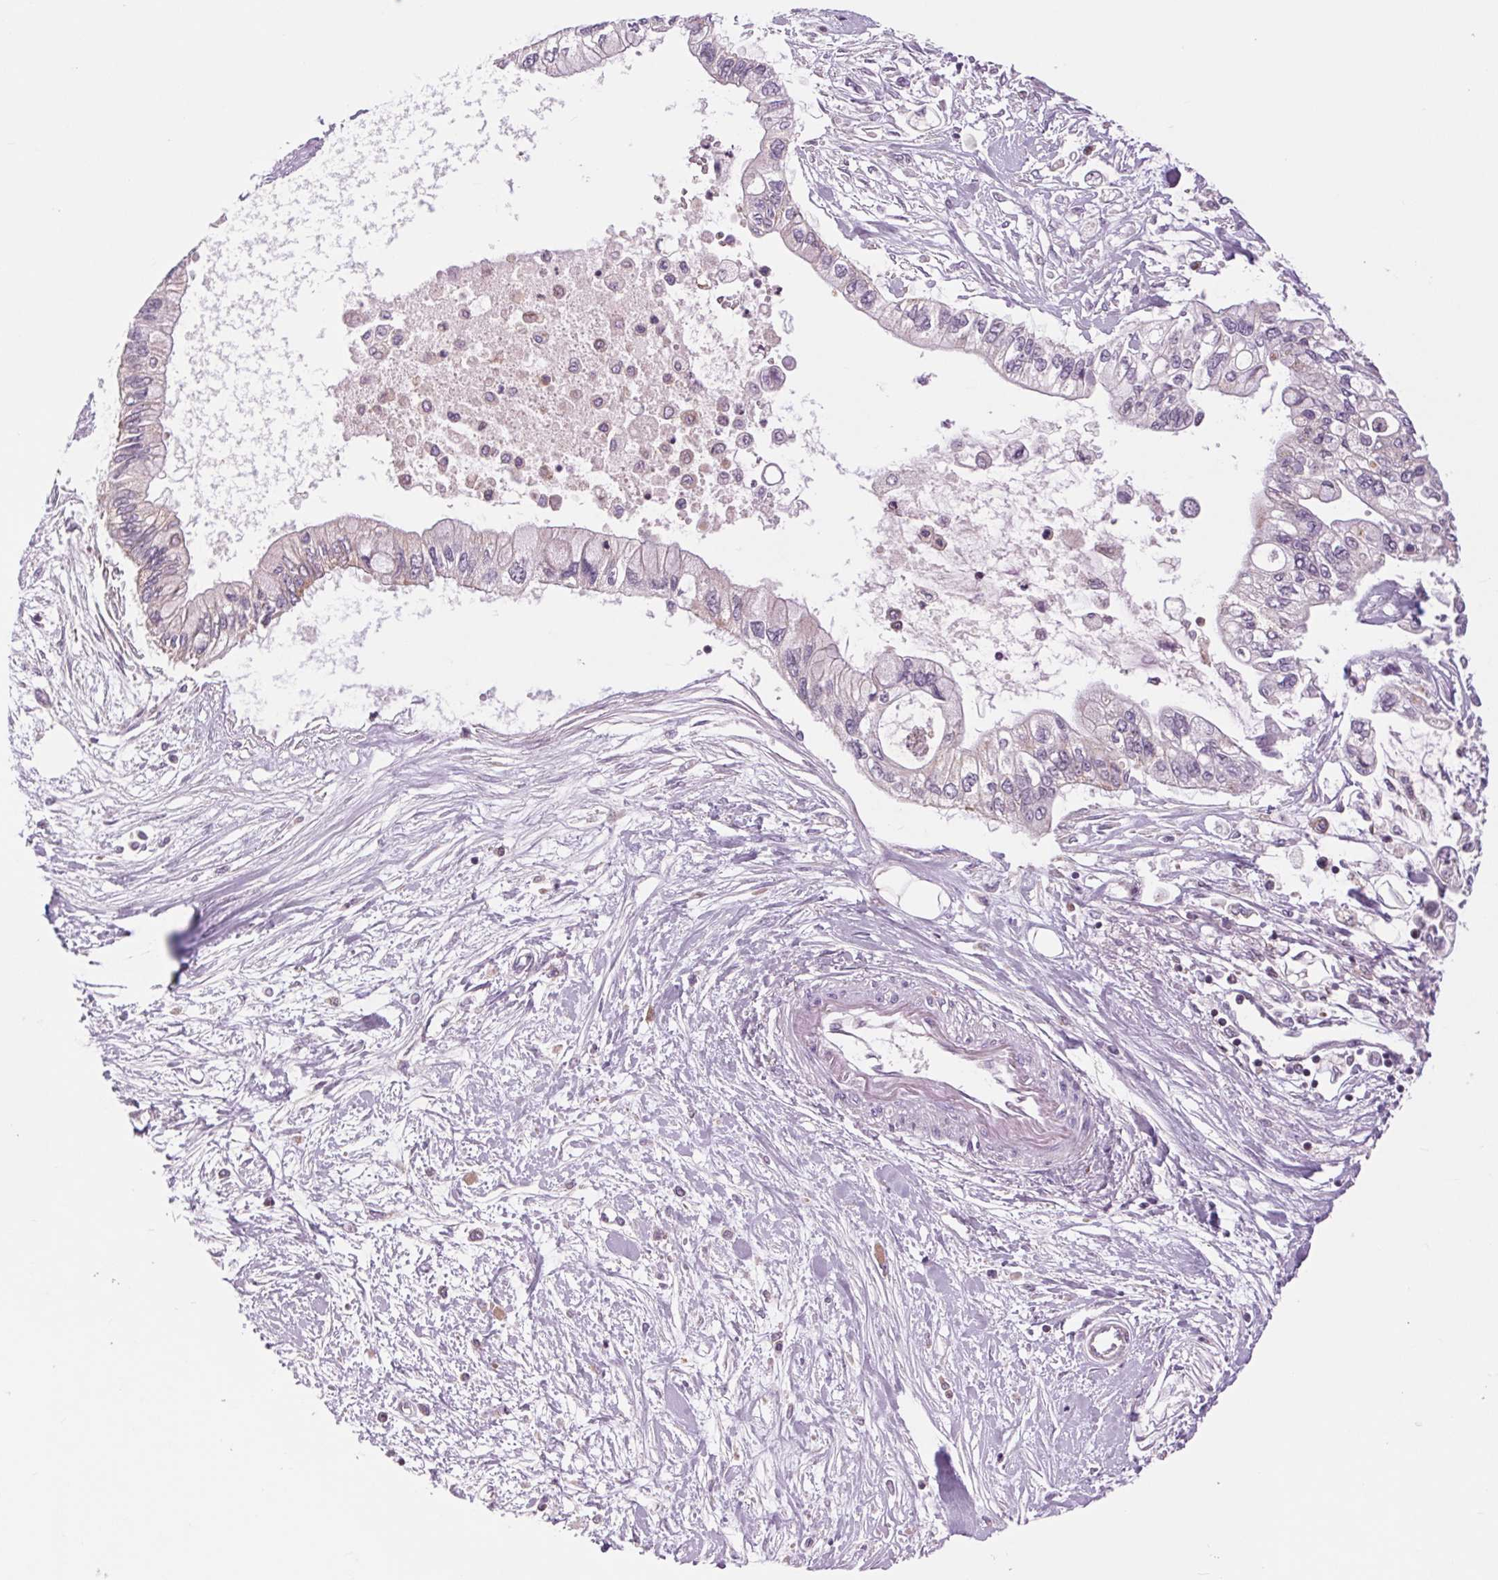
{"staining": {"intensity": "negative", "quantity": "none", "location": "none"}, "tissue": "pancreatic cancer", "cell_type": "Tumor cells", "image_type": "cancer", "snomed": [{"axis": "morphology", "description": "Adenocarcinoma, NOS"}, {"axis": "topography", "description": "Pancreas"}], "caption": "Histopathology image shows no protein positivity in tumor cells of pancreatic adenocarcinoma tissue.", "gene": "COX6A1", "patient": {"sex": "female", "age": 77}}